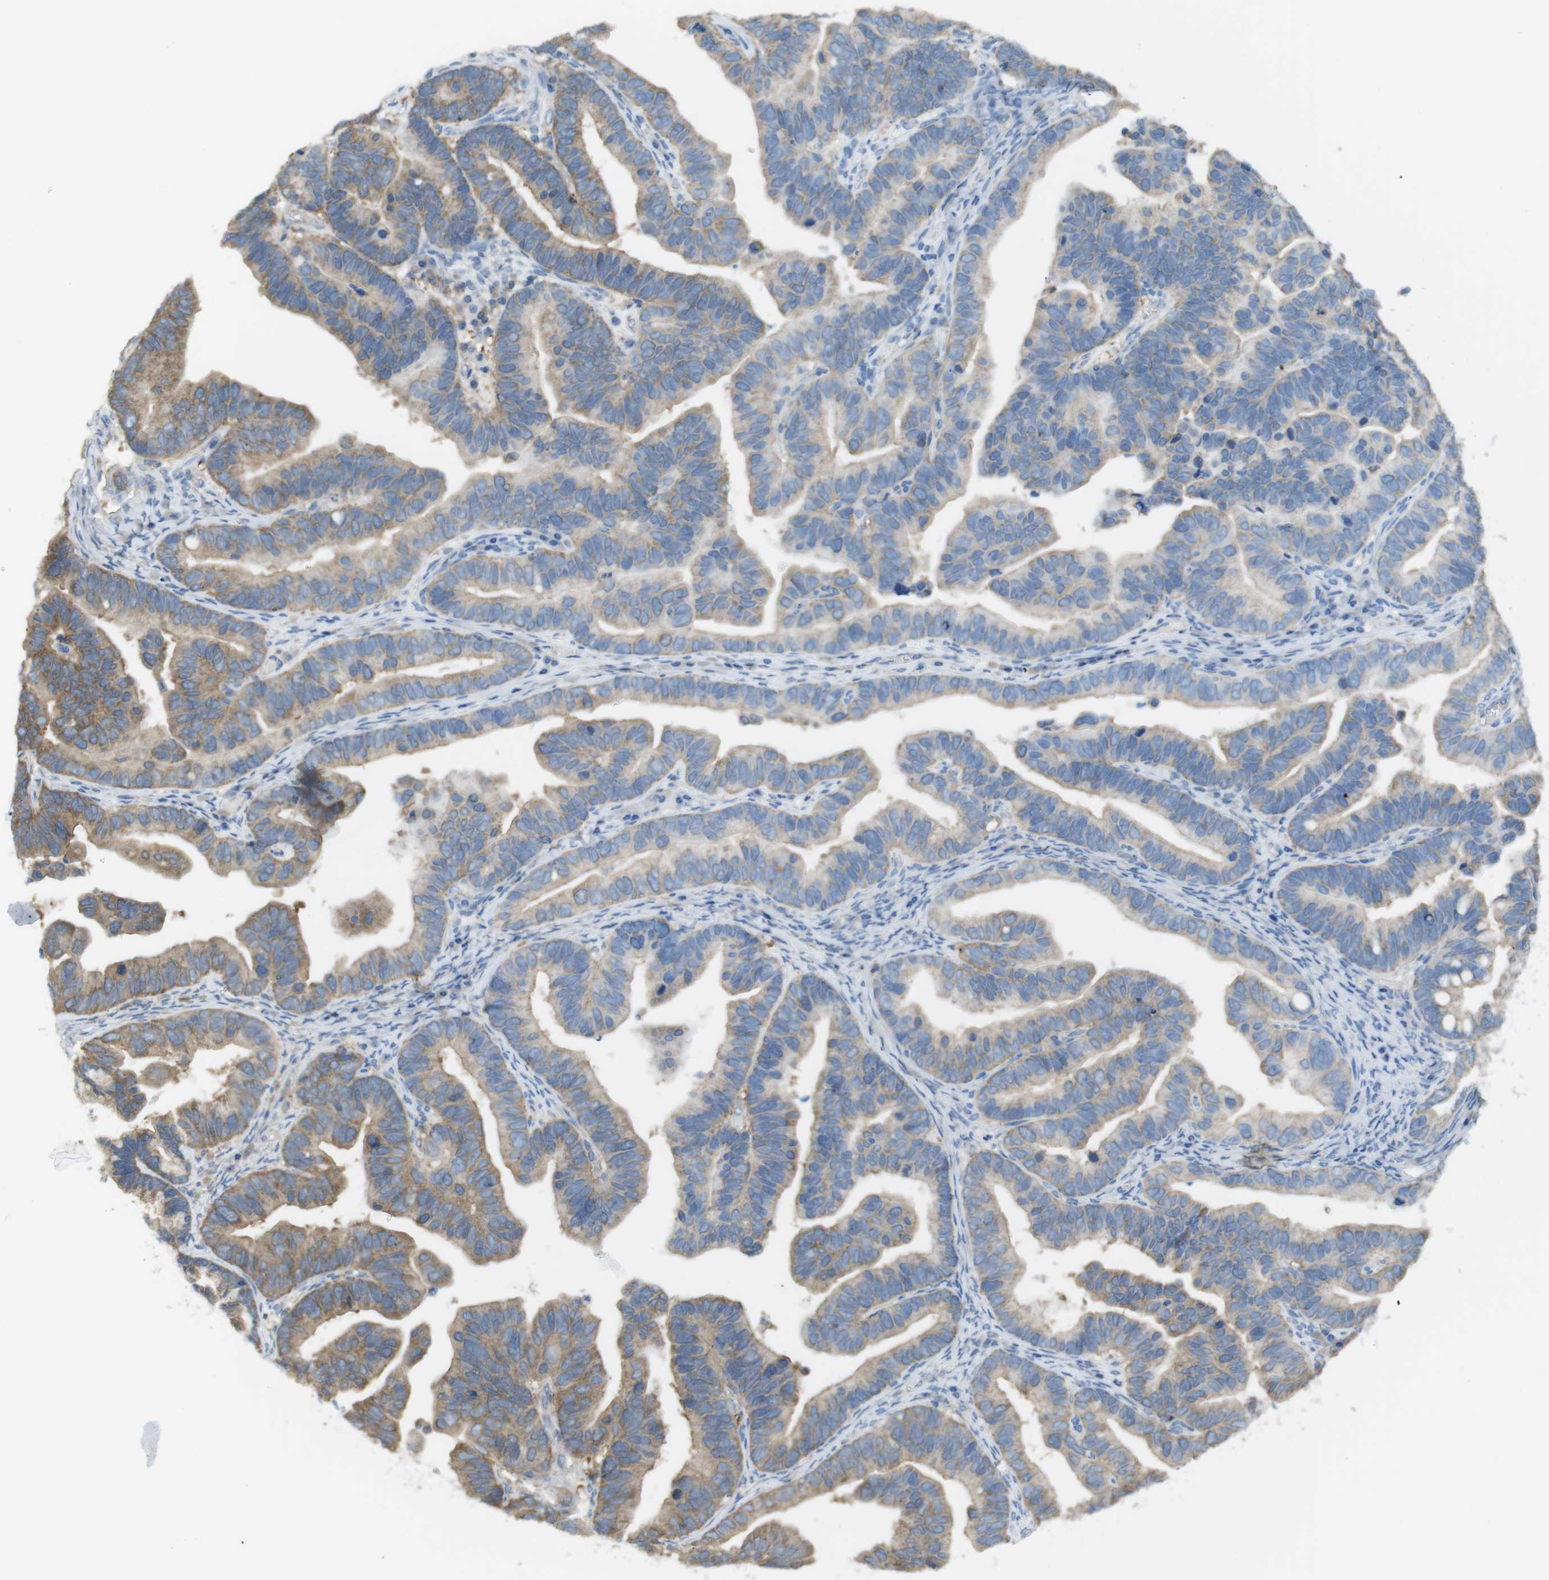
{"staining": {"intensity": "moderate", "quantity": ">75%", "location": "cytoplasmic/membranous"}, "tissue": "ovarian cancer", "cell_type": "Tumor cells", "image_type": "cancer", "snomed": [{"axis": "morphology", "description": "Cystadenocarcinoma, serous, NOS"}, {"axis": "topography", "description": "Ovary"}], "caption": "Moderate cytoplasmic/membranous positivity is present in about >75% of tumor cells in ovarian cancer (serous cystadenocarcinoma). (brown staining indicates protein expression, while blue staining denotes nuclei).", "gene": "MTHFD1", "patient": {"sex": "female", "age": 56}}